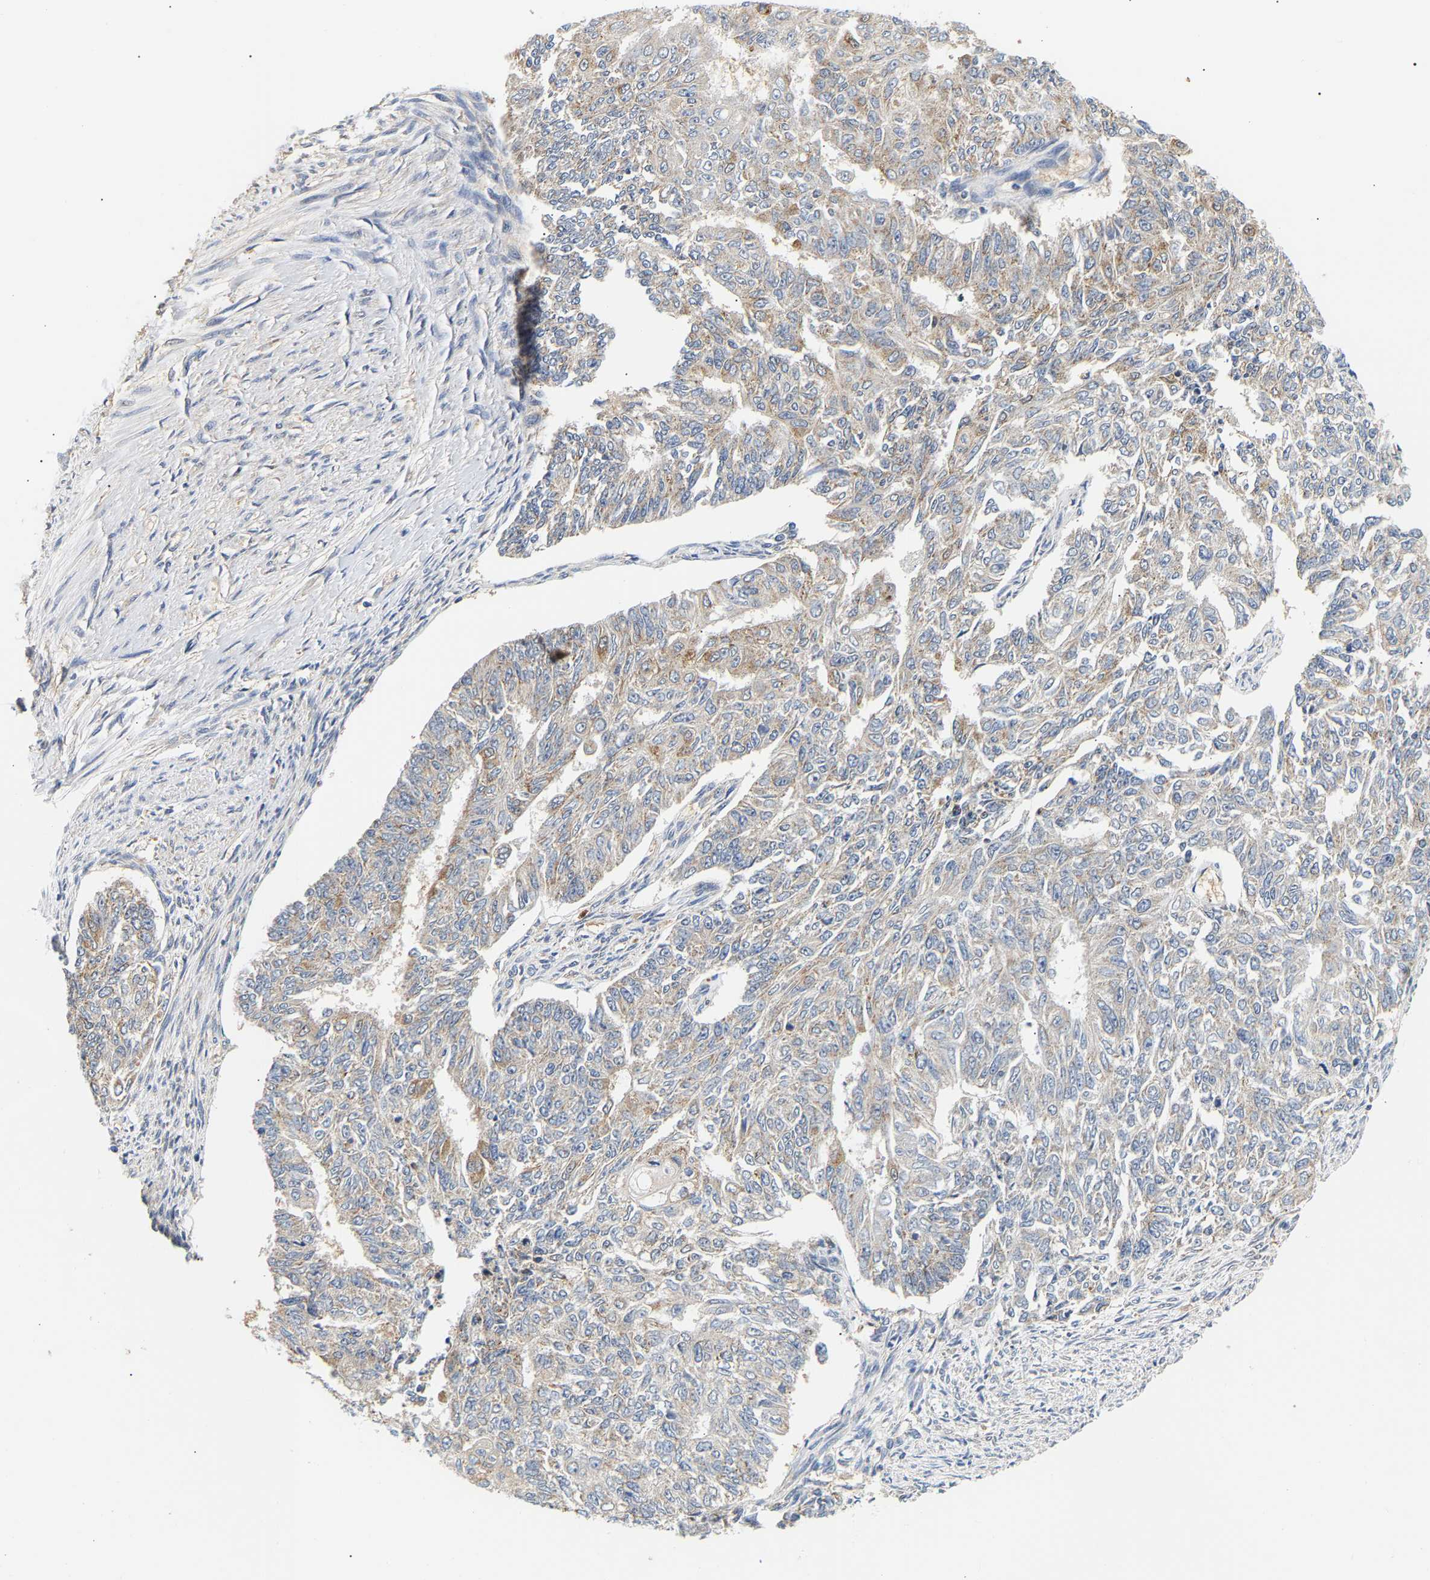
{"staining": {"intensity": "weak", "quantity": "<25%", "location": "cytoplasmic/membranous"}, "tissue": "endometrial cancer", "cell_type": "Tumor cells", "image_type": "cancer", "snomed": [{"axis": "morphology", "description": "Adenocarcinoma, NOS"}, {"axis": "topography", "description": "Endometrium"}], "caption": "High magnification brightfield microscopy of endometrial cancer stained with DAB (3,3'-diaminobenzidine) (brown) and counterstained with hematoxylin (blue): tumor cells show no significant expression. Nuclei are stained in blue.", "gene": "PPID", "patient": {"sex": "female", "age": 32}}